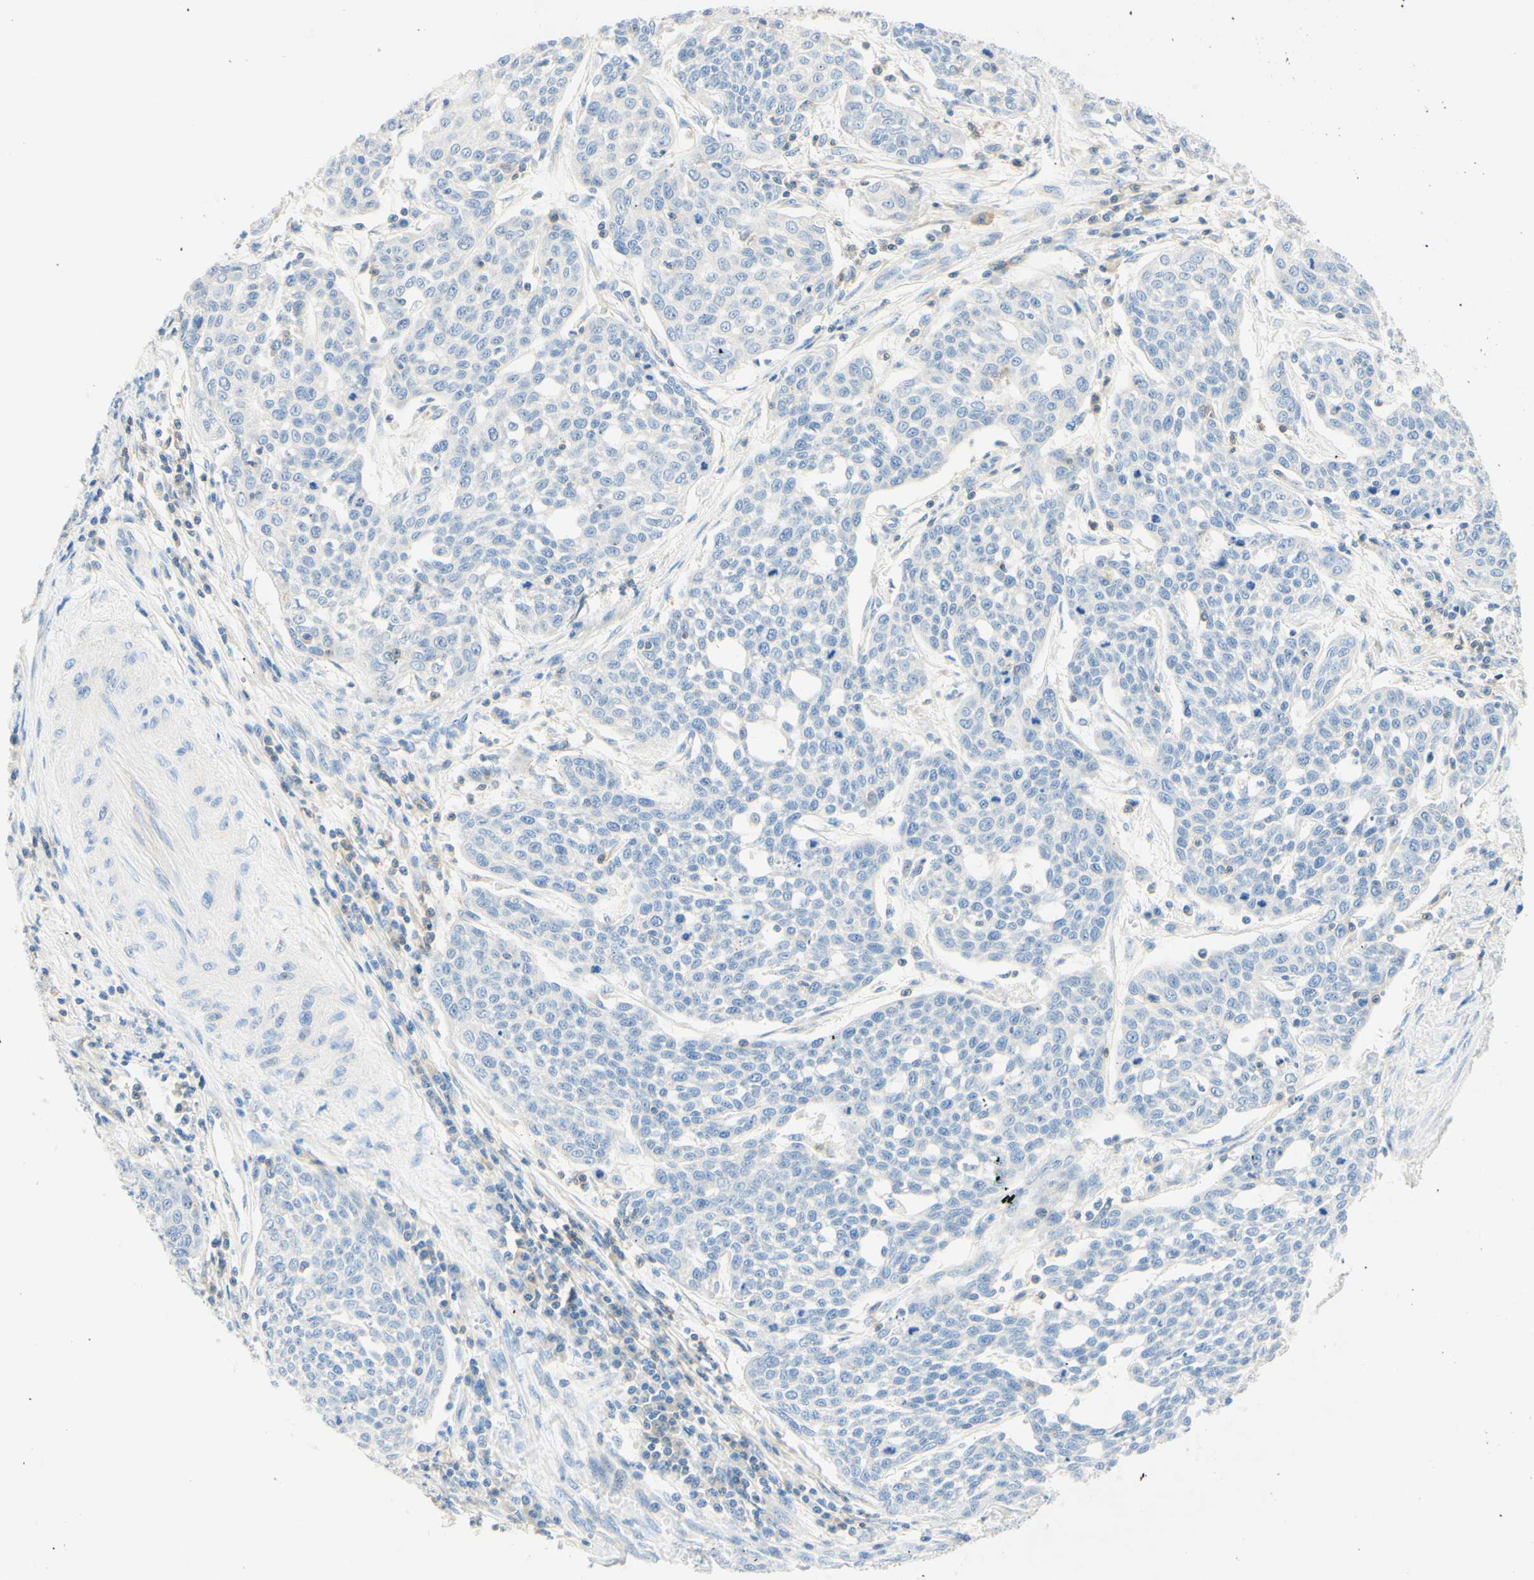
{"staining": {"intensity": "negative", "quantity": "none", "location": "none"}, "tissue": "cervical cancer", "cell_type": "Tumor cells", "image_type": "cancer", "snomed": [{"axis": "morphology", "description": "Squamous cell carcinoma, NOS"}, {"axis": "topography", "description": "Cervix"}], "caption": "Immunohistochemistry (IHC) micrograph of human squamous cell carcinoma (cervical) stained for a protein (brown), which exhibits no positivity in tumor cells.", "gene": "LAT", "patient": {"sex": "female", "age": 34}}